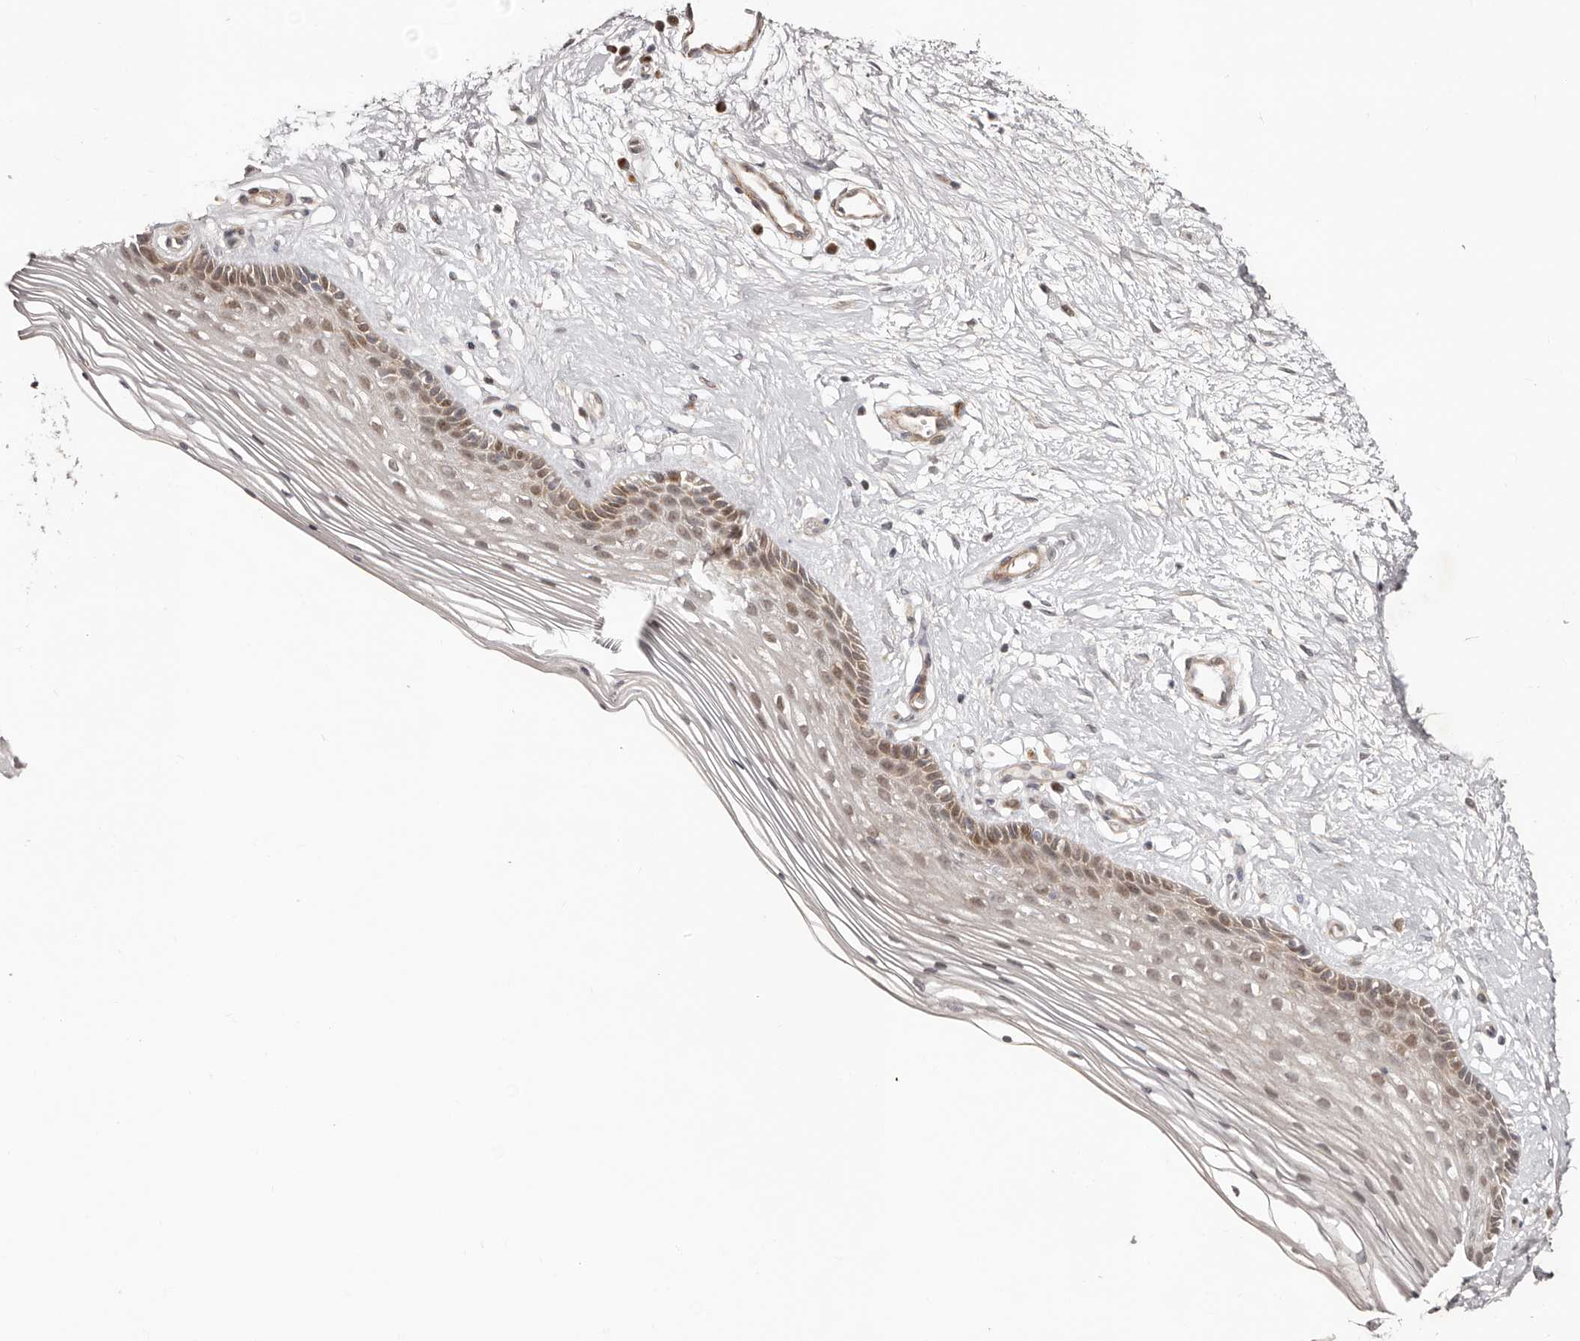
{"staining": {"intensity": "moderate", "quantity": "<25%", "location": "cytoplasmic/membranous"}, "tissue": "vagina", "cell_type": "Squamous epithelial cells", "image_type": "normal", "snomed": [{"axis": "morphology", "description": "Normal tissue, NOS"}, {"axis": "topography", "description": "Vagina"}], "caption": "An image of vagina stained for a protein exhibits moderate cytoplasmic/membranous brown staining in squamous epithelial cells.", "gene": "MICAL2", "patient": {"sex": "female", "age": 46}}